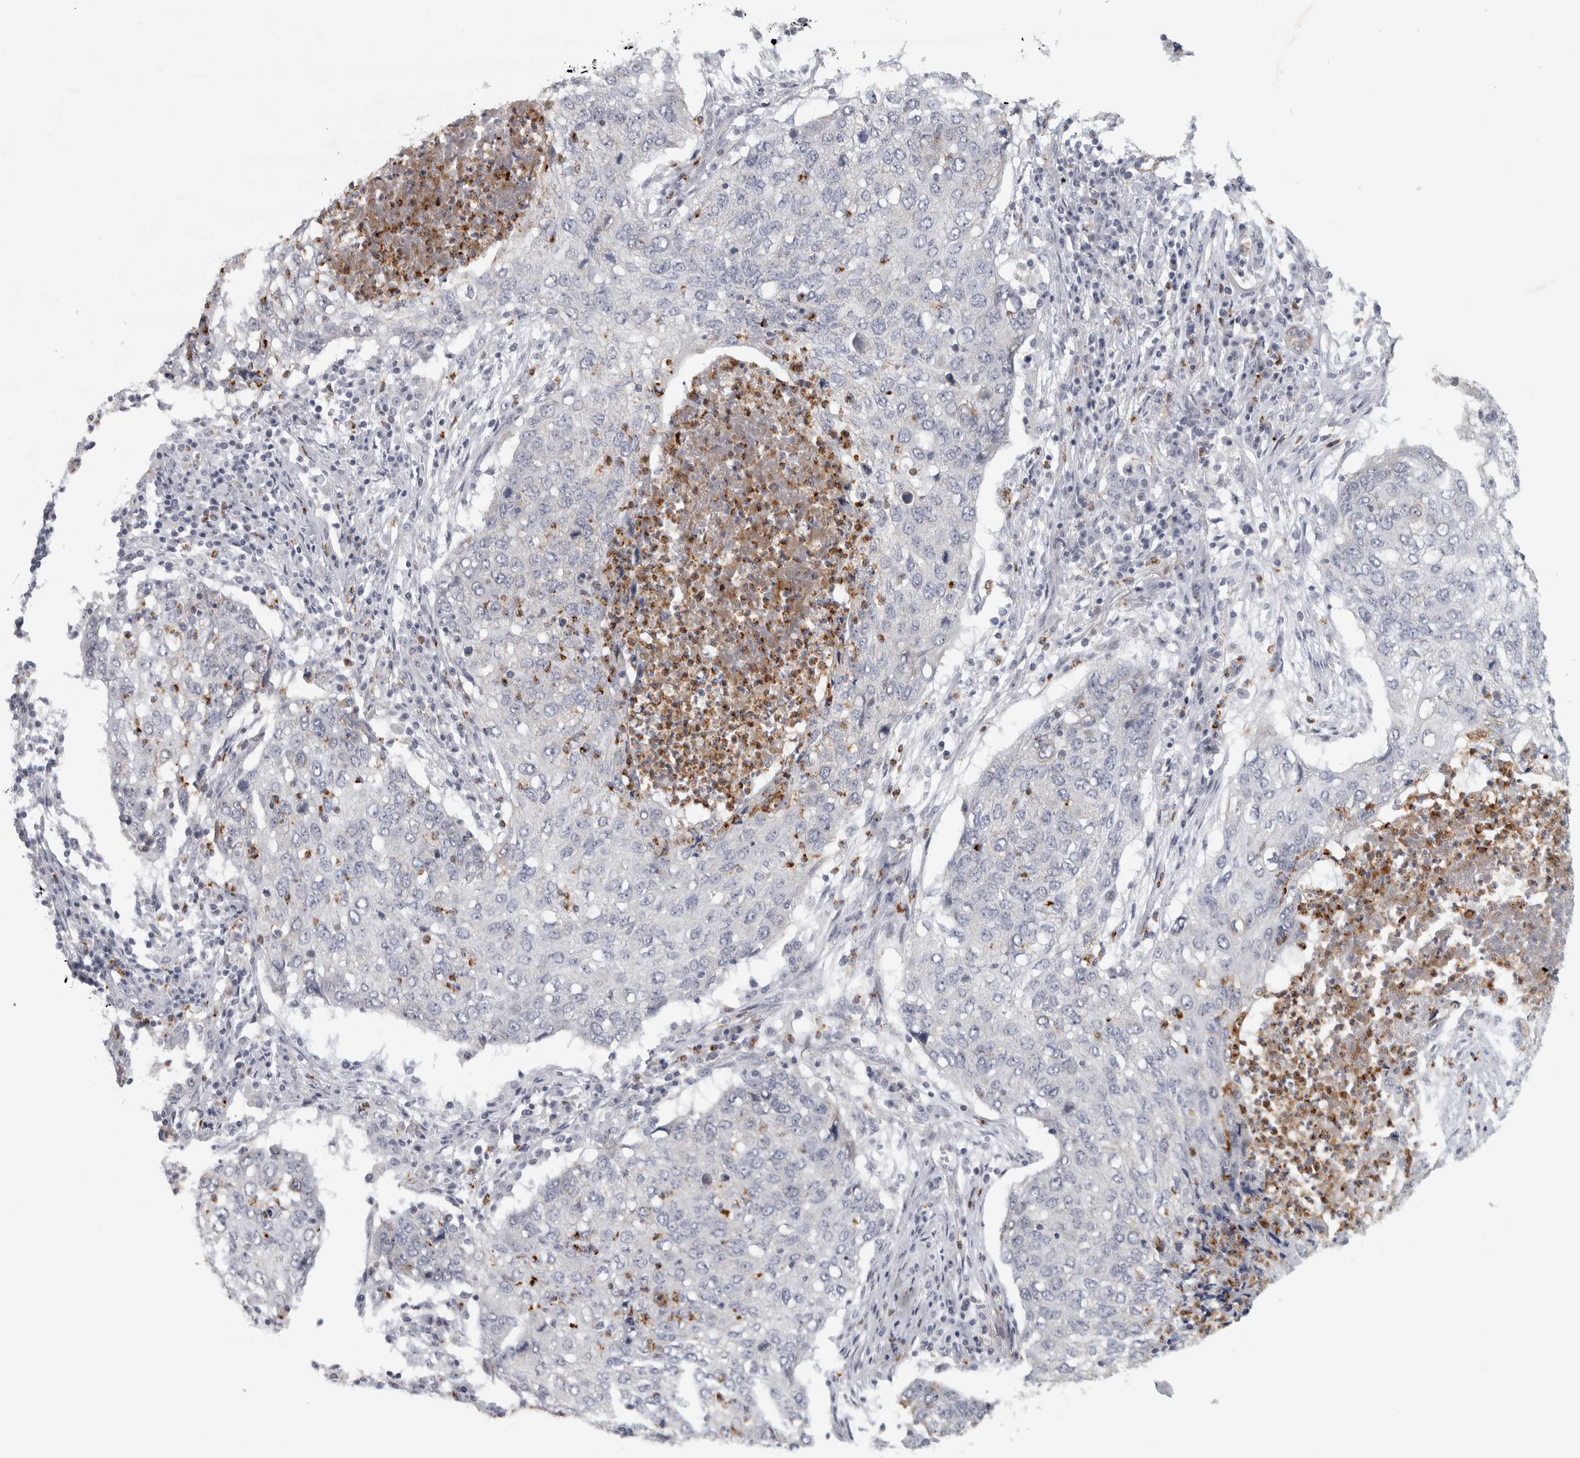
{"staining": {"intensity": "negative", "quantity": "none", "location": "none"}, "tissue": "lung cancer", "cell_type": "Tumor cells", "image_type": "cancer", "snomed": [{"axis": "morphology", "description": "Squamous cell carcinoma, NOS"}, {"axis": "topography", "description": "Lung"}], "caption": "High power microscopy photomicrograph of an immunohistochemistry (IHC) histopathology image of squamous cell carcinoma (lung), revealing no significant expression in tumor cells.", "gene": "PTPRN2", "patient": {"sex": "female", "age": 63}}